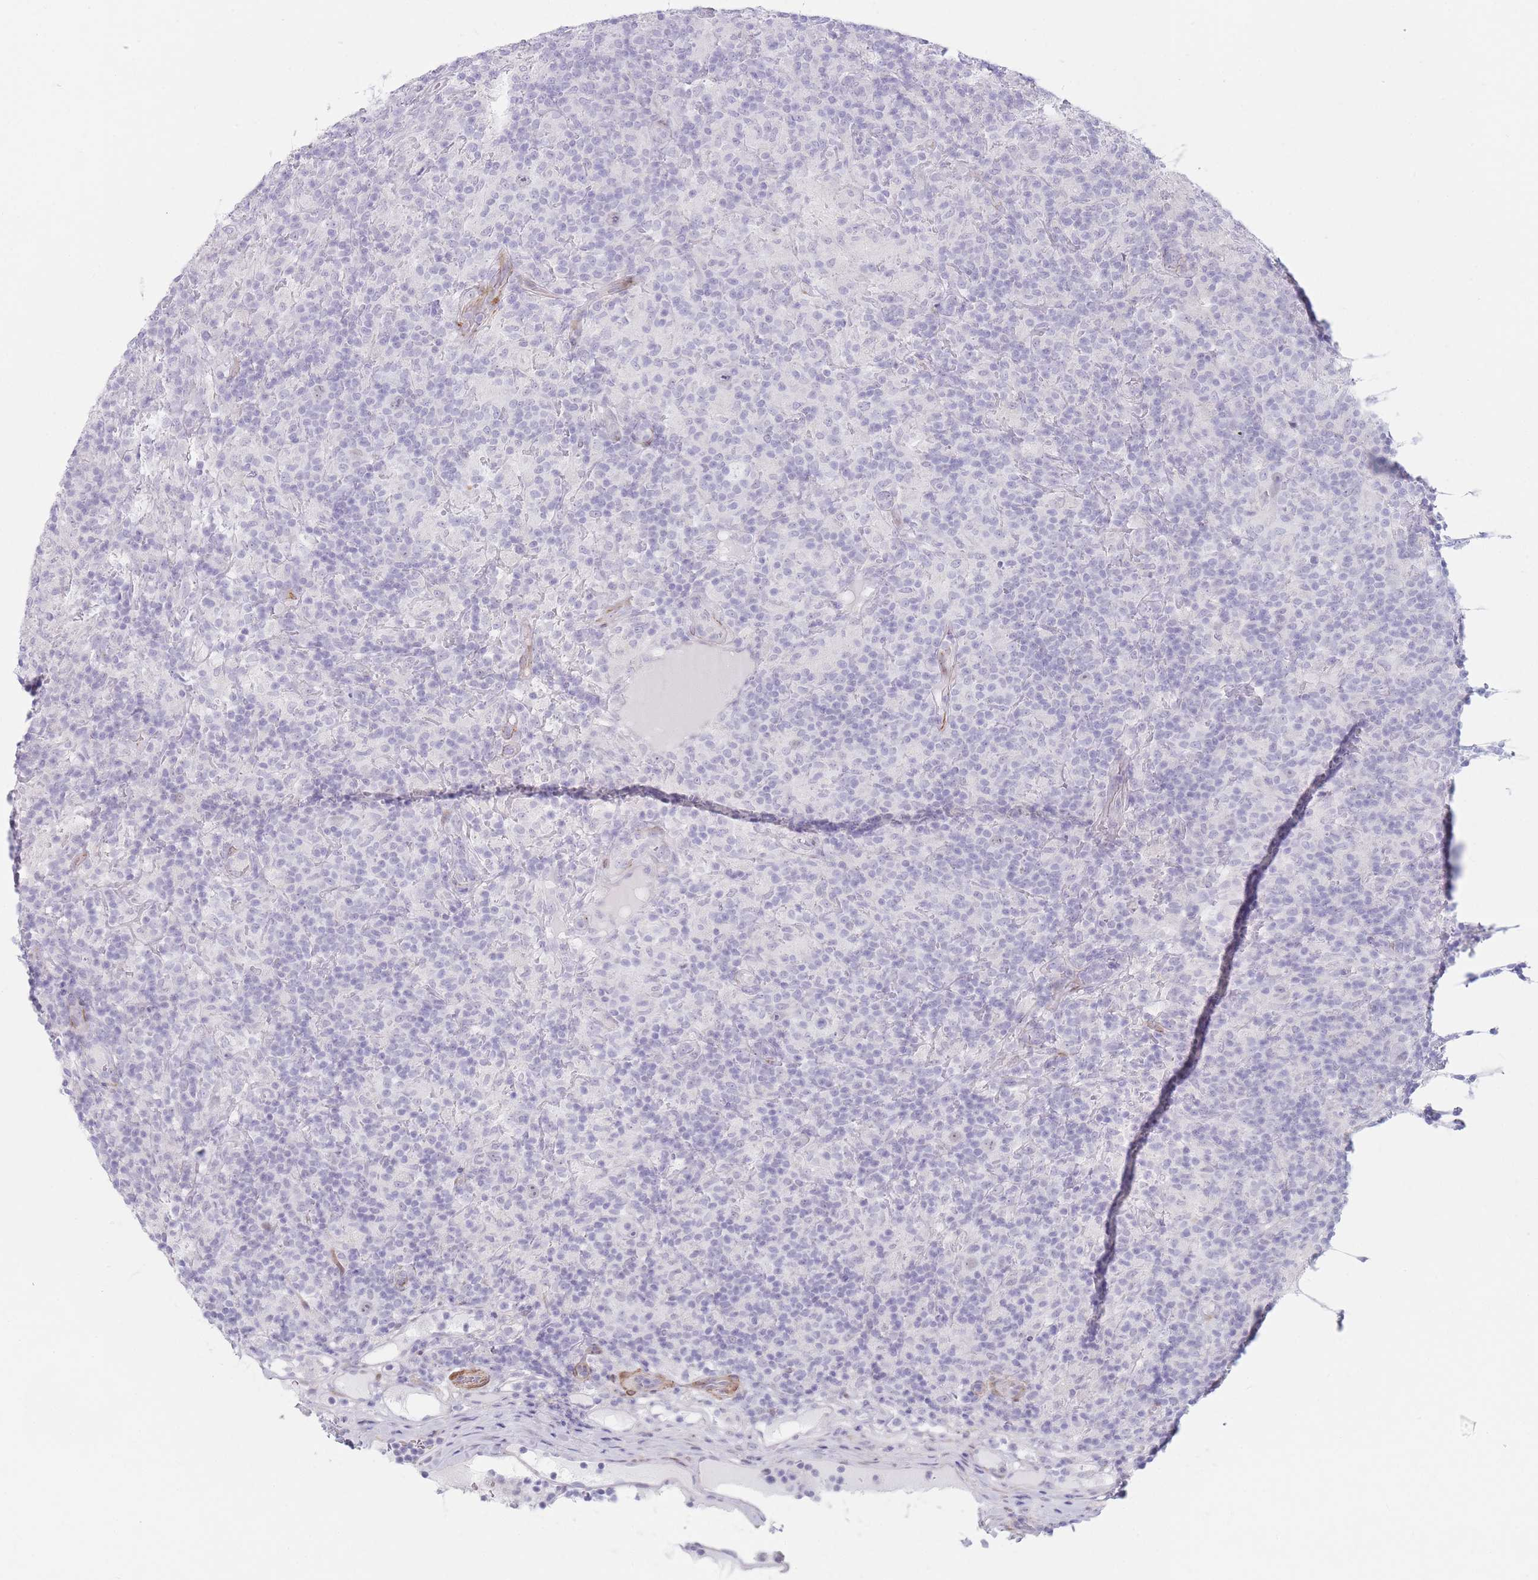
{"staining": {"intensity": "negative", "quantity": "none", "location": "none"}, "tissue": "lymphoma", "cell_type": "Tumor cells", "image_type": "cancer", "snomed": [{"axis": "morphology", "description": "Hodgkin's disease, NOS"}, {"axis": "topography", "description": "Lymph node"}], "caption": "Immunohistochemical staining of human Hodgkin's disease shows no significant staining in tumor cells. (DAB immunohistochemistry (IHC), high magnification).", "gene": "IFNA6", "patient": {"sex": "male", "age": 70}}